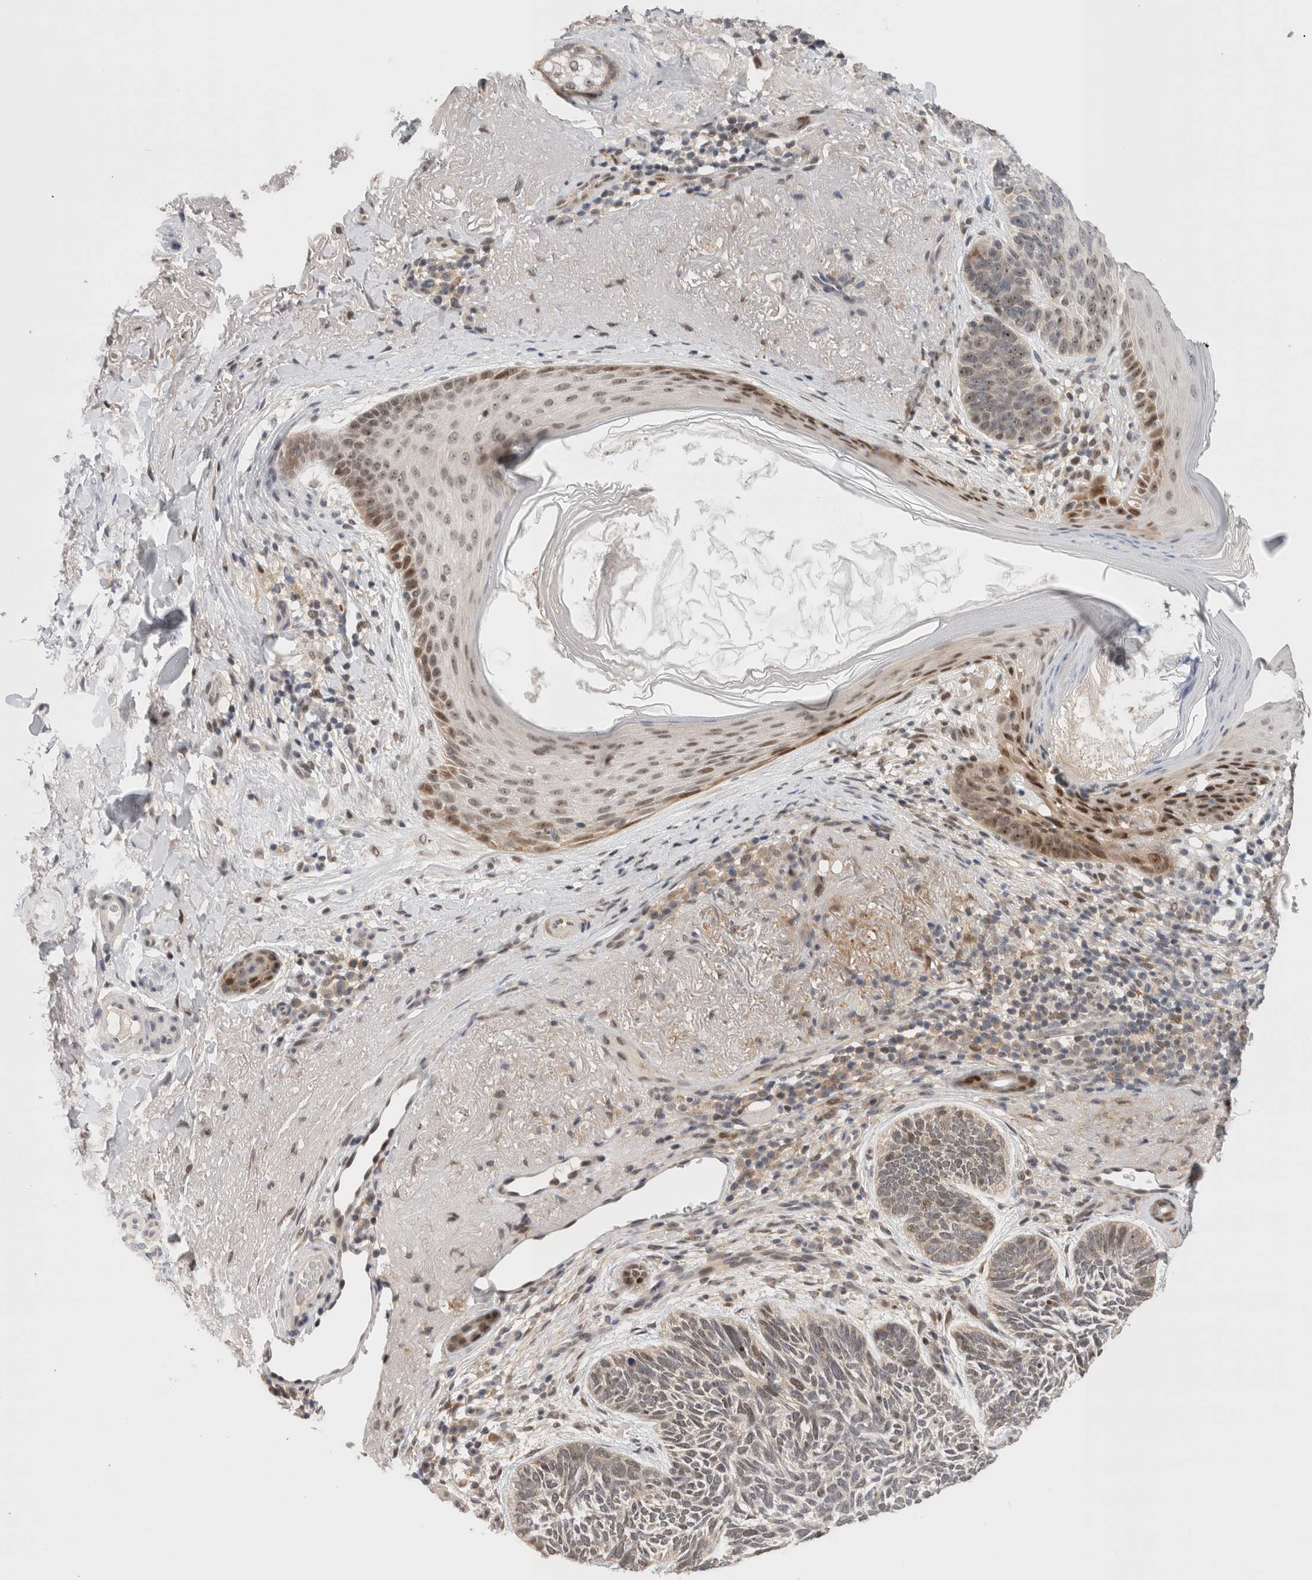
{"staining": {"intensity": "weak", "quantity": "25%-75%", "location": "nuclear"}, "tissue": "skin cancer", "cell_type": "Tumor cells", "image_type": "cancer", "snomed": [{"axis": "morphology", "description": "Basal cell carcinoma"}, {"axis": "topography", "description": "Skin"}], "caption": "A low amount of weak nuclear positivity is present in about 25%-75% of tumor cells in basal cell carcinoma (skin) tissue.", "gene": "ZNF521", "patient": {"sex": "female", "age": 85}}